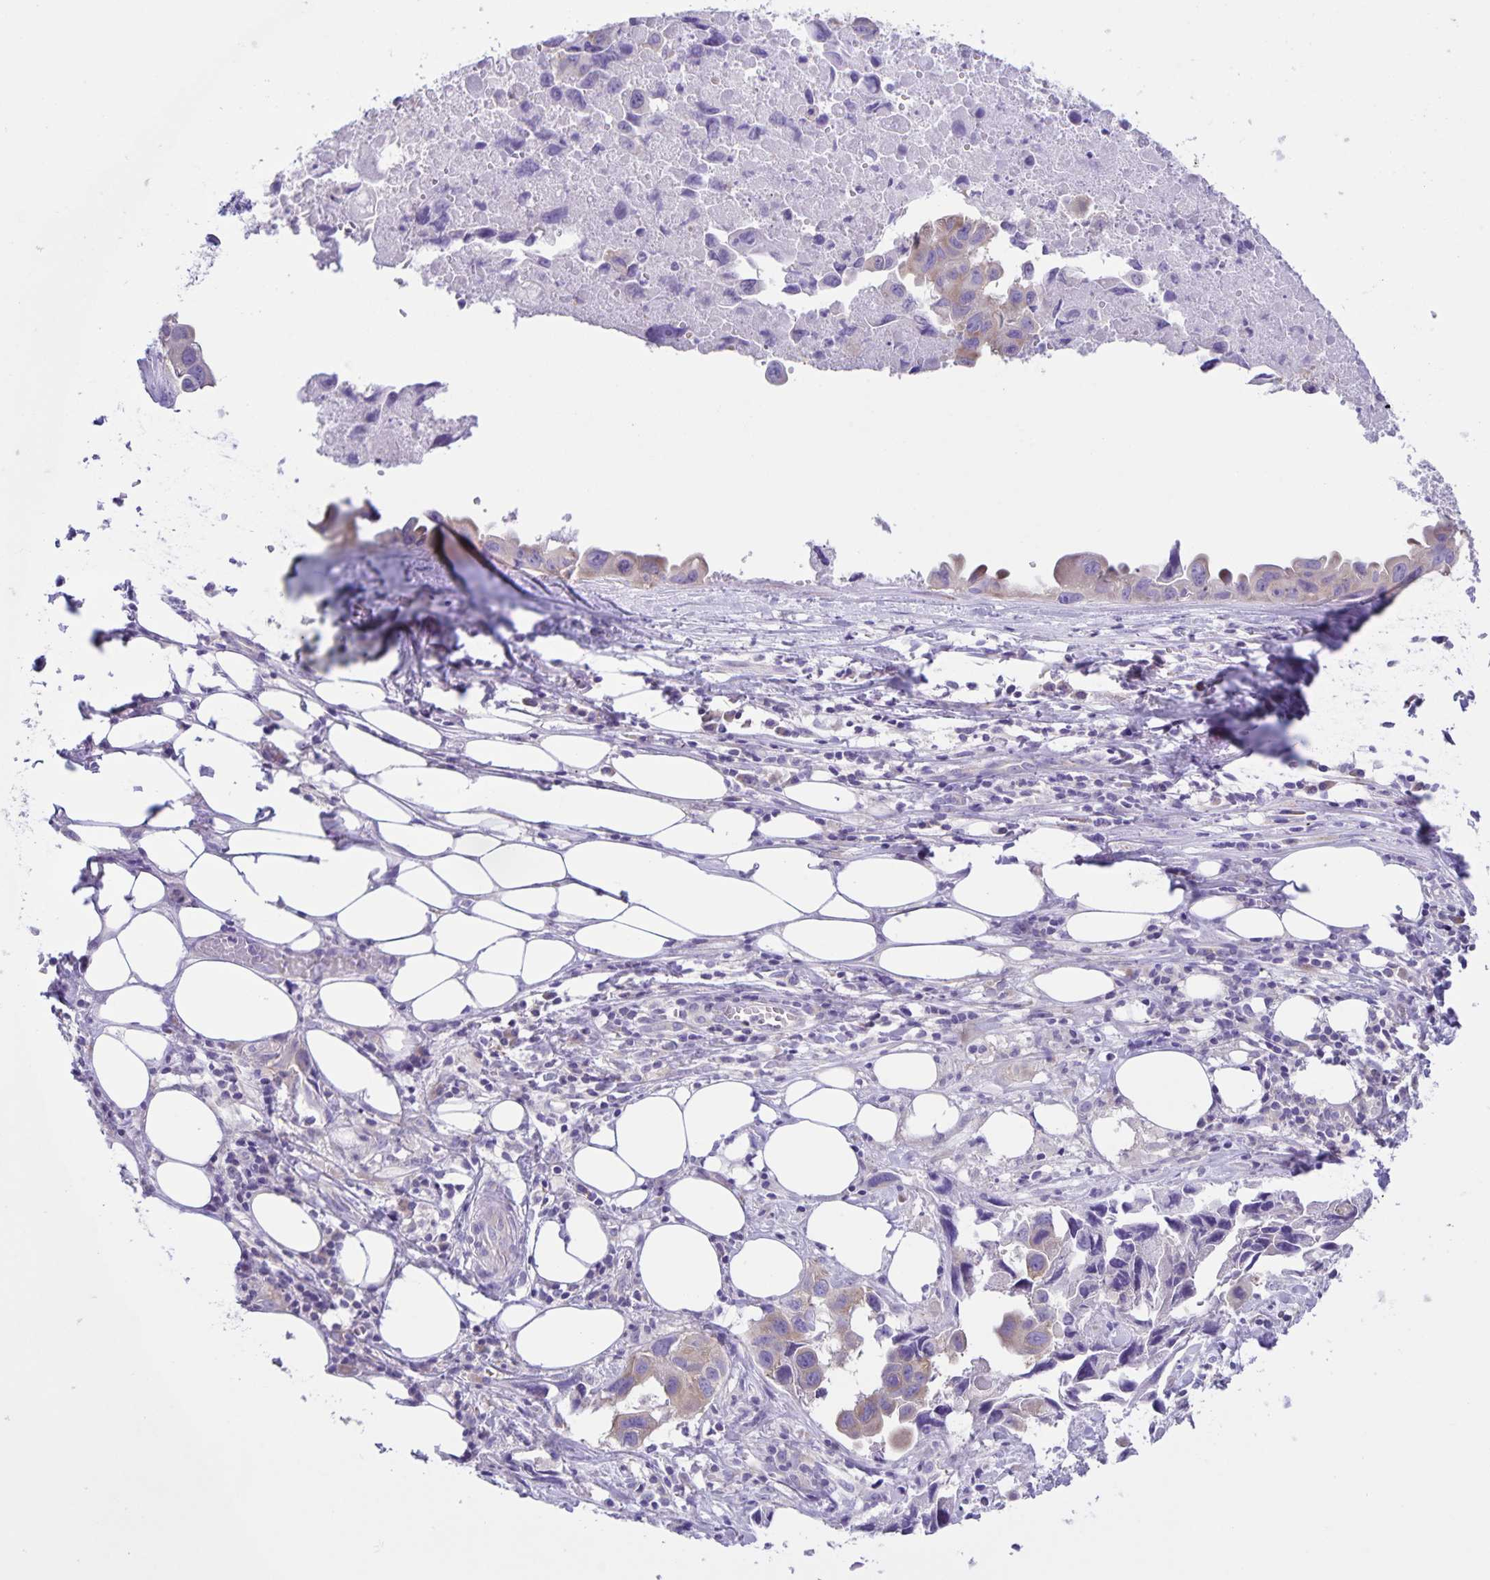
{"staining": {"intensity": "weak", "quantity": "25%-75%", "location": "cytoplasmic/membranous"}, "tissue": "lung cancer", "cell_type": "Tumor cells", "image_type": "cancer", "snomed": [{"axis": "morphology", "description": "Adenocarcinoma, NOS"}, {"axis": "topography", "description": "Lymph node"}, {"axis": "topography", "description": "Lung"}], "caption": "A histopathology image of human lung cancer (adenocarcinoma) stained for a protein shows weak cytoplasmic/membranous brown staining in tumor cells.", "gene": "CAPSL", "patient": {"sex": "male", "age": 64}}